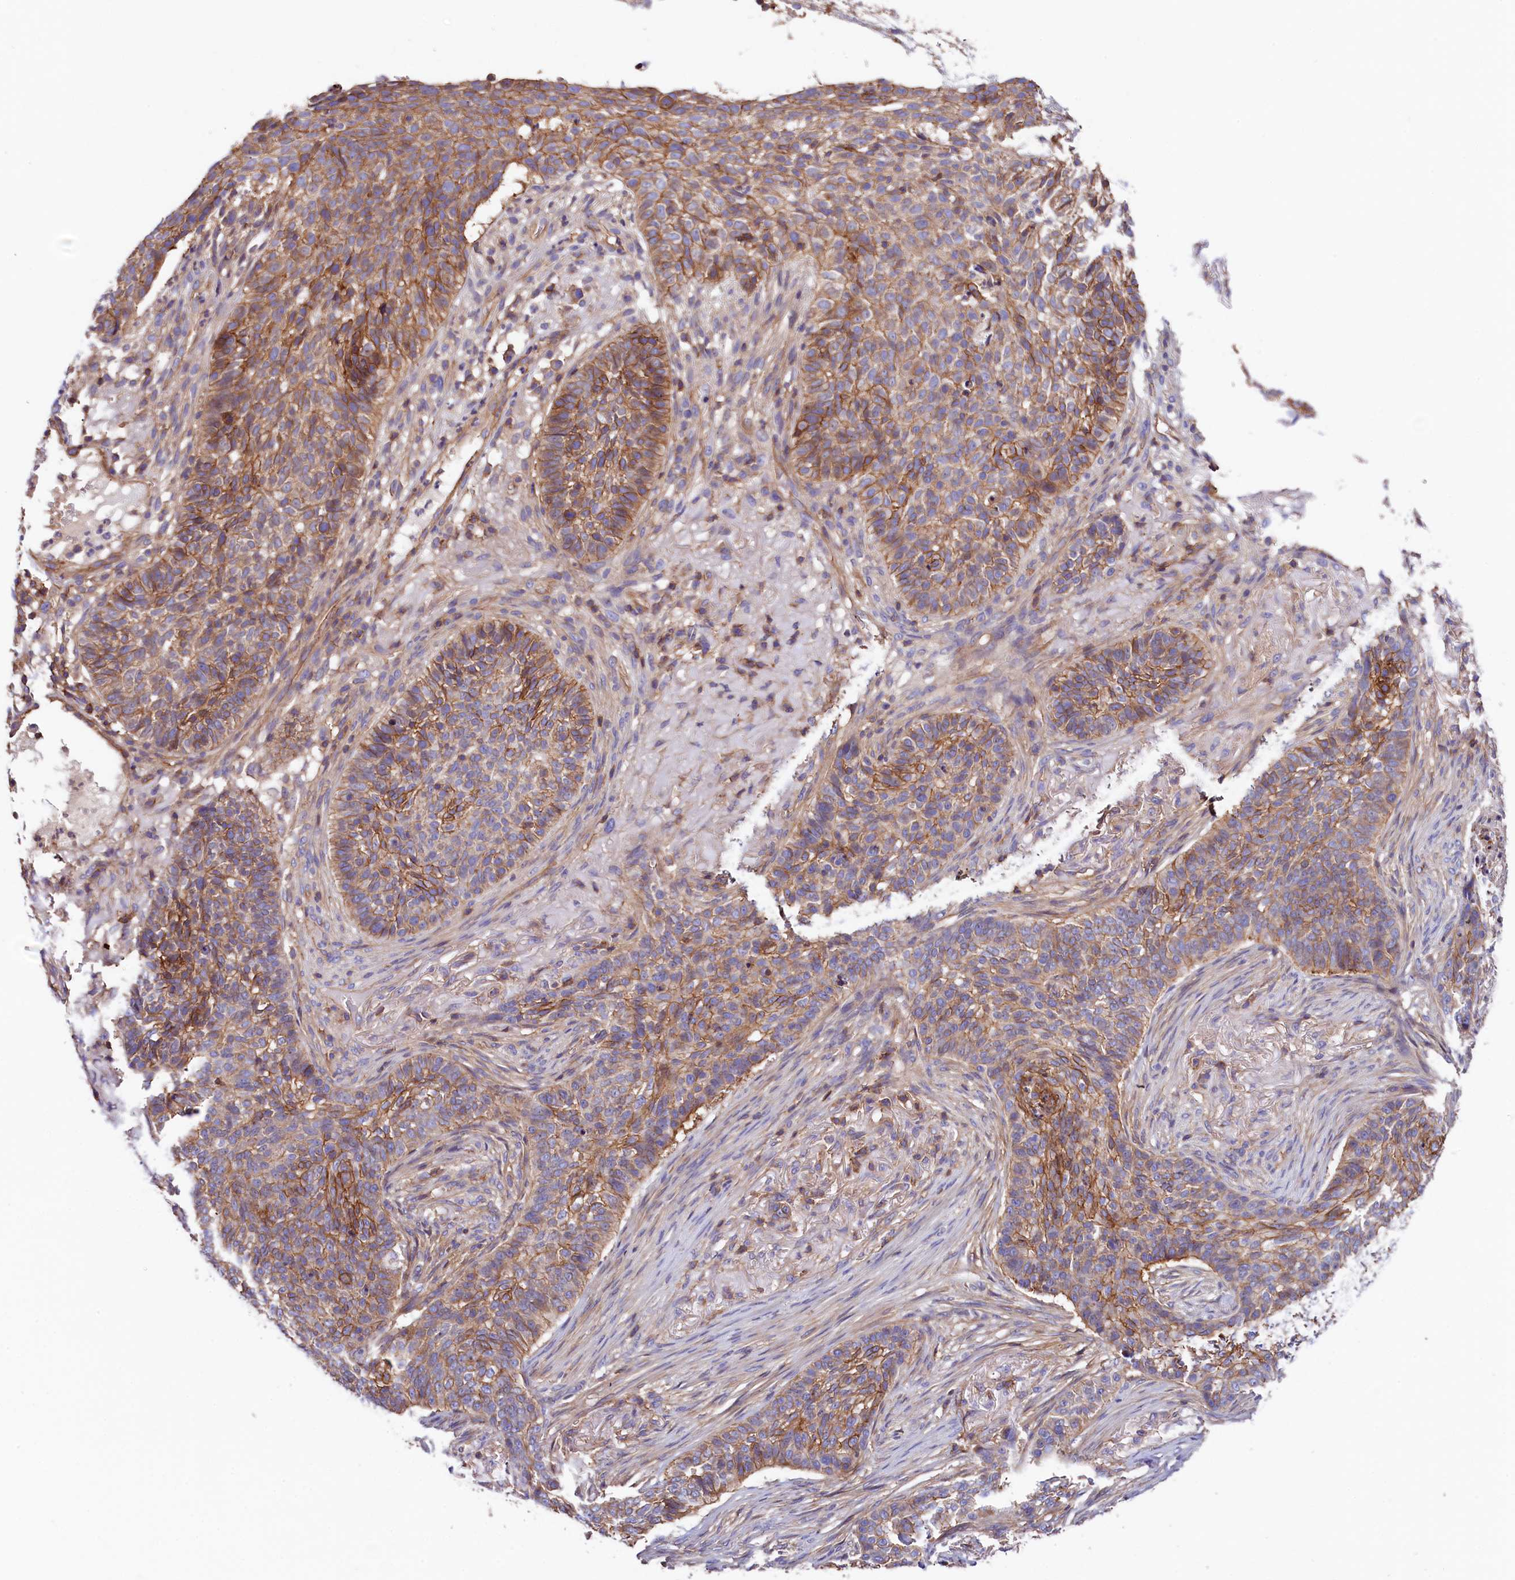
{"staining": {"intensity": "moderate", "quantity": "25%-75%", "location": "cytoplasmic/membranous"}, "tissue": "skin cancer", "cell_type": "Tumor cells", "image_type": "cancer", "snomed": [{"axis": "morphology", "description": "Basal cell carcinoma"}, {"axis": "topography", "description": "Skin"}], "caption": "Approximately 25%-75% of tumor cells in skin cancer (basal cell carcinoma) exhibit moderate cytoplasmic/membranous protein staining as visualized by brown immunohistochemical staining.", "gene": "ATP2B4", "patient": {"sex": "male", "age": 85}}